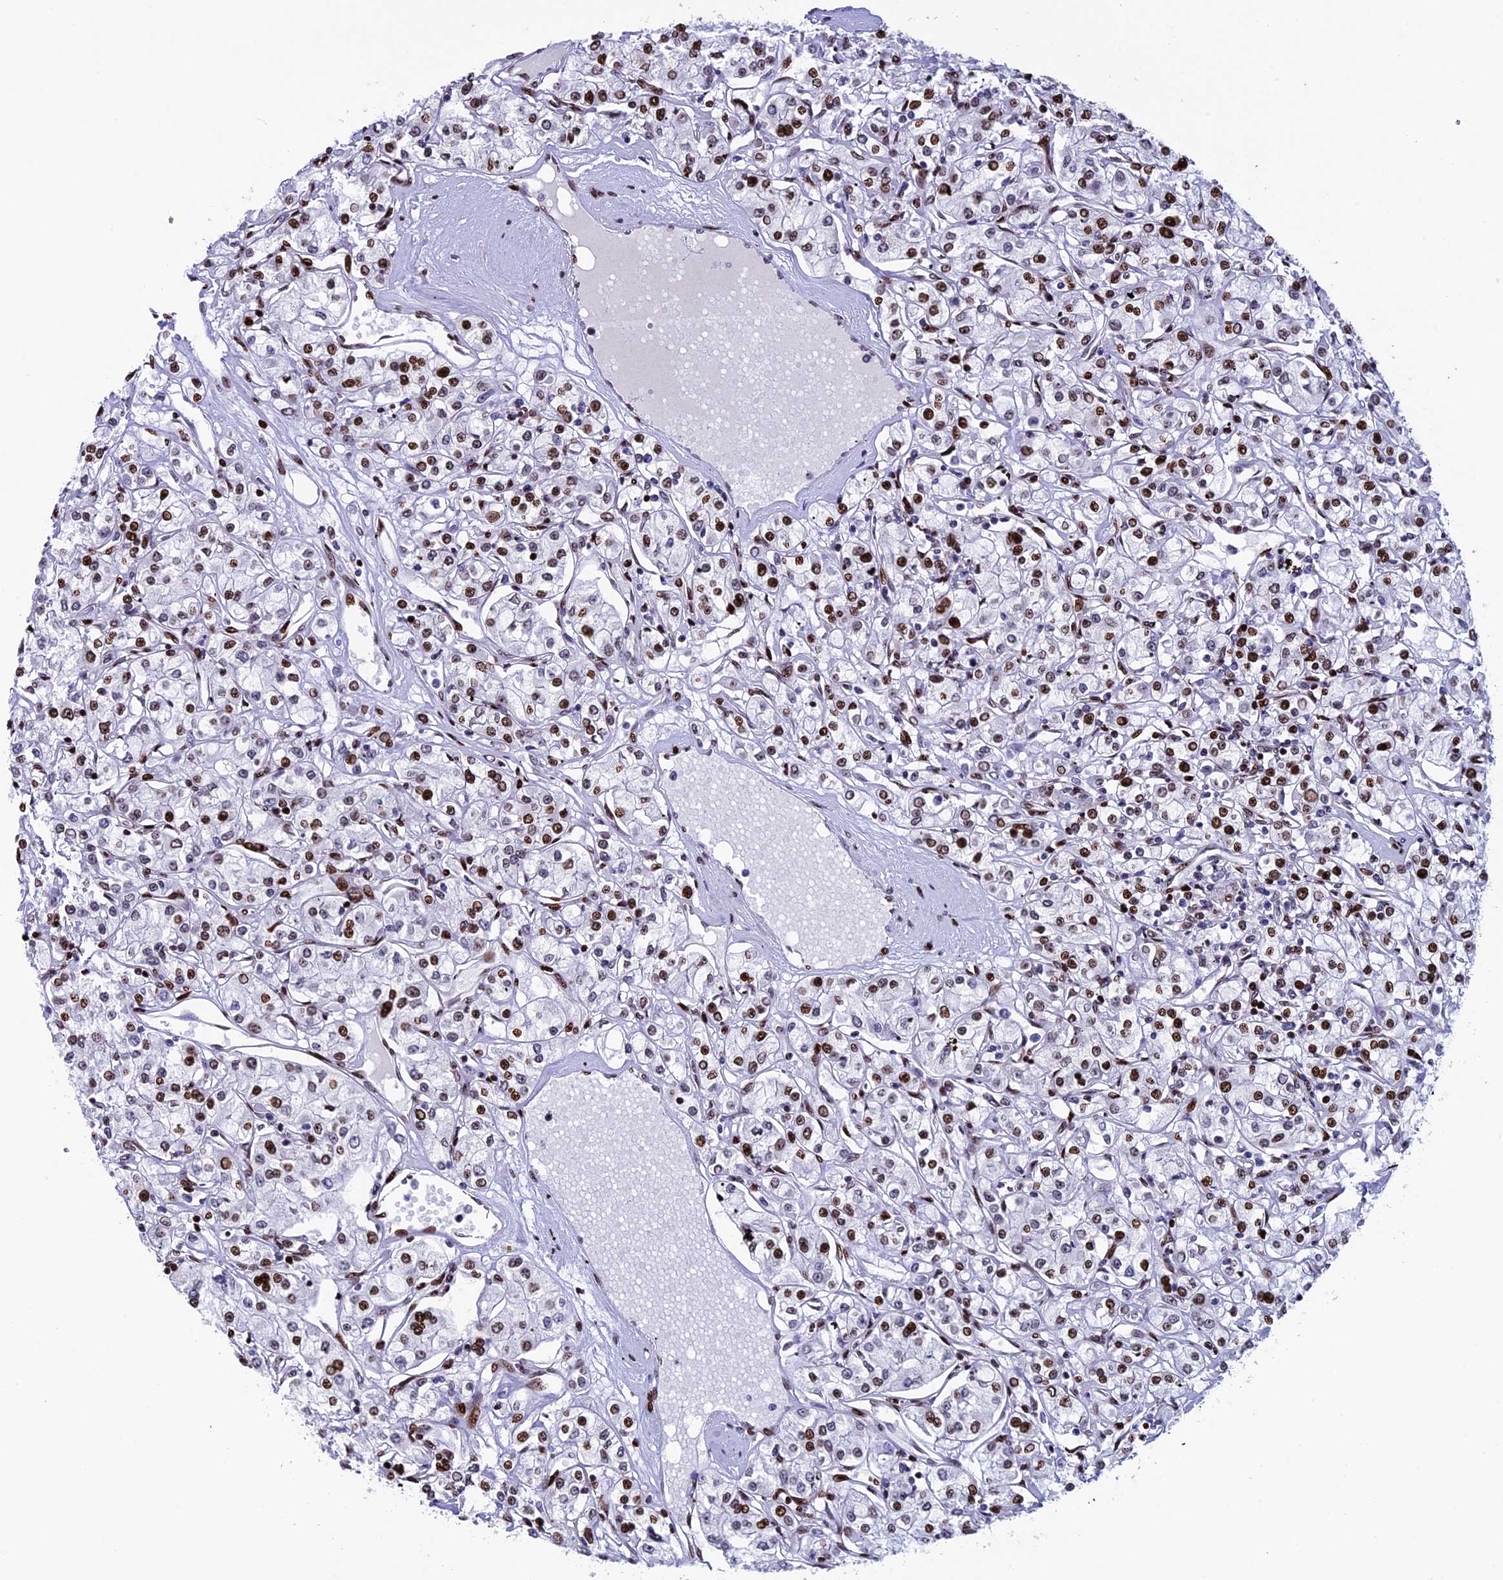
{"staining": {"intensity": "strong", "quantity": "25%-75%", "location": "nuclear"}, "tissue": "renal cancer", "cell_type": "Tumor cells", "image_type": "cancer", "snomed": [{"axis": "morphology", "description": "Adenocarcinoma, NOS"}, {"axis": "topography", "description": "Kidney"}], "caption": "Immunohistochemistry (IHC) staining of renal adenocarcinoma, which shows high levels of strong nuclear staining in about 25%-75% of tumor cells indicating strong nuclear protein positivity. The staining was performed using DAB (3,3'-diaminobenzidine) (brown) for protein detection and nuclei were counterstained in hematoxylin (blue).", "gene": "BTBD3", "patient": {"sex": "female", "age": 59}}